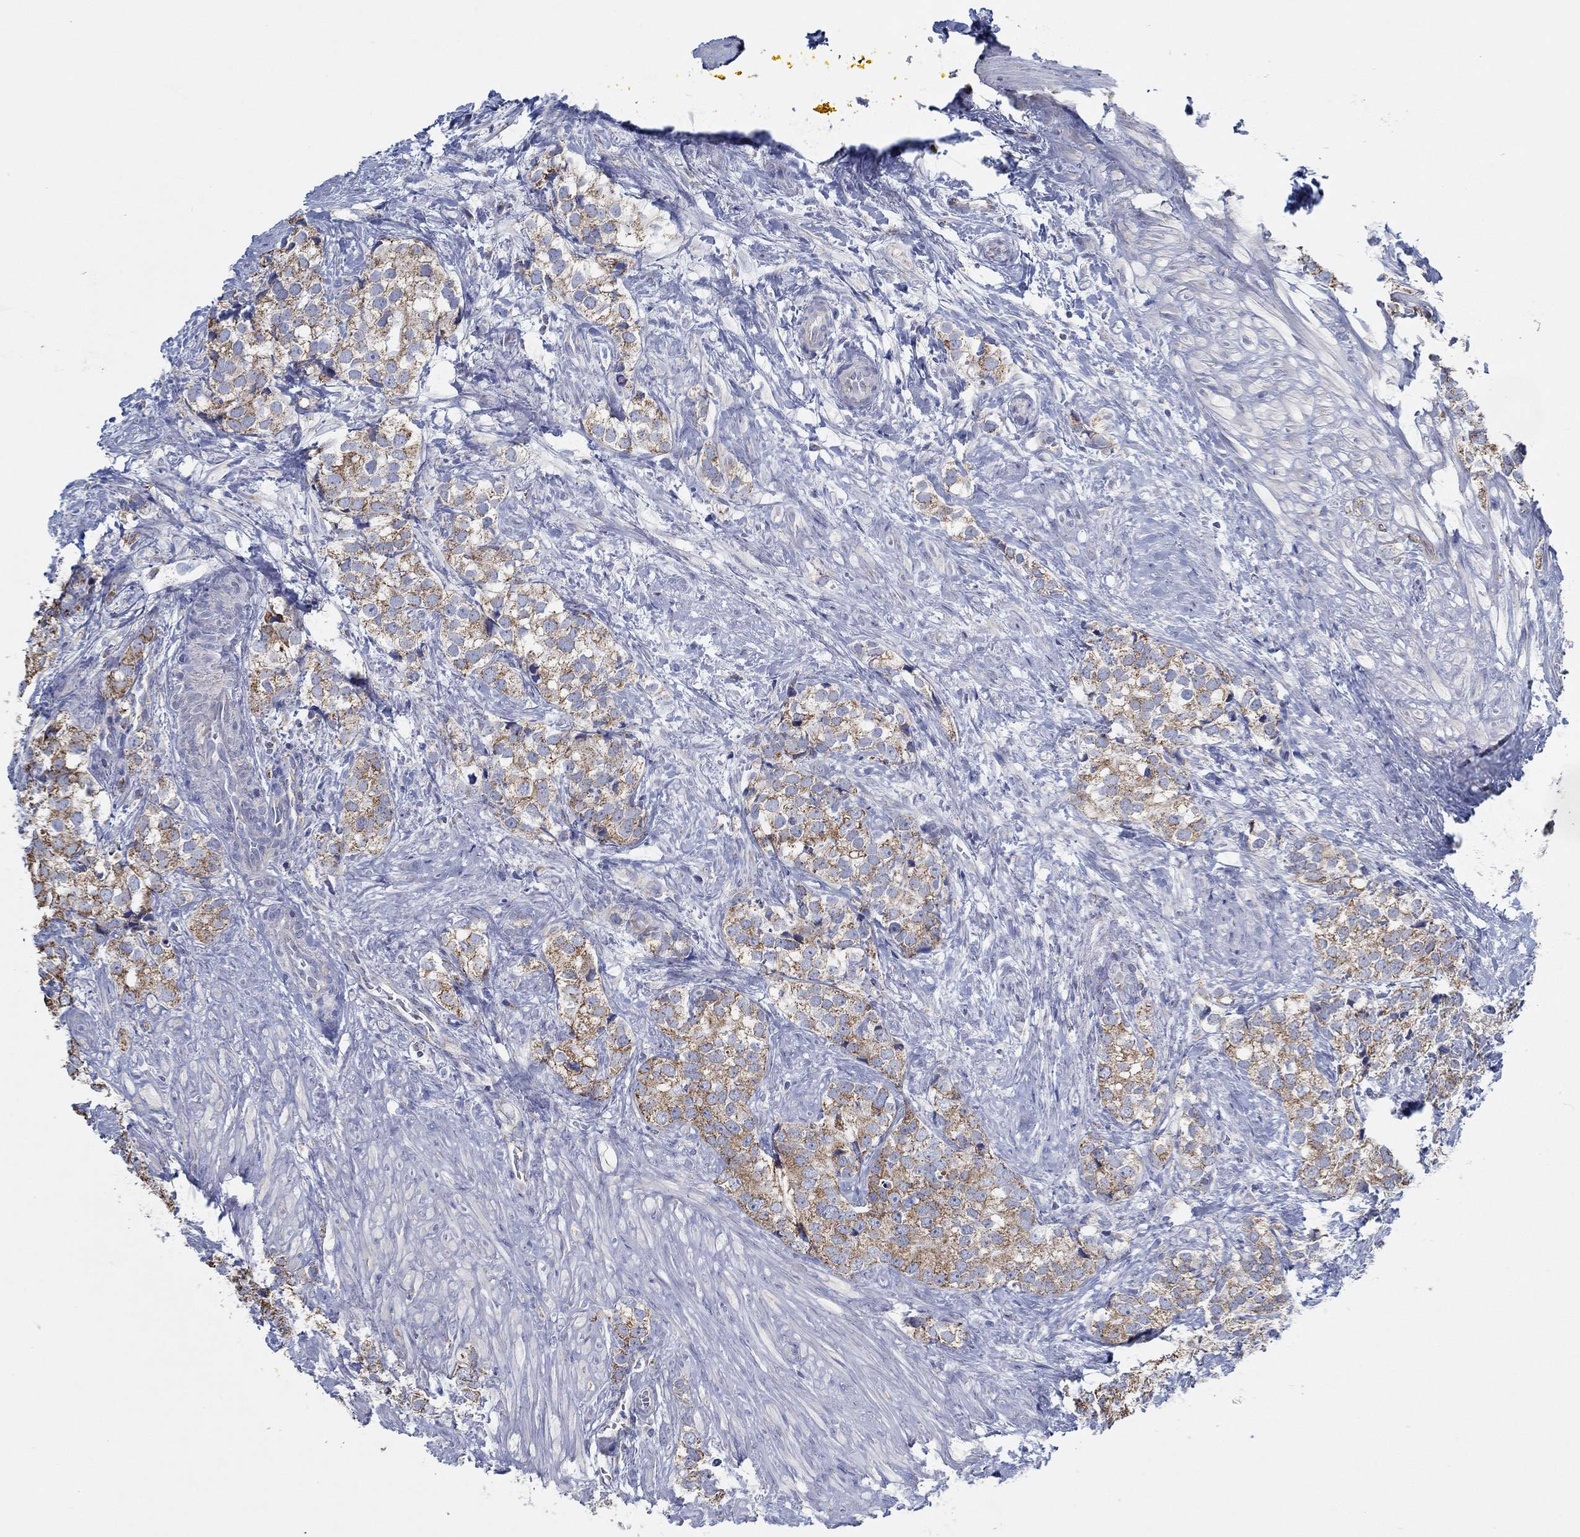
{"staining": {"intensity": "strong", "quantity": "25%-75%", "location": "cytoplasmic/membranous"}, "tissue": "prostate cancer", "cell_type": "Tumor cells", "image_type": "cancer", "snomed": [{"axis": "morphology", "description": "Adenocarcinoma, NOS"}, {"axis": "topography", "description": "Prostate and seminal vesicle, NOS"}], "caption": "Adenocarcinoma (prostate) tissue displays strong cytoplasmic/membranous positivity in about 25%-75% of tumor cells, visualized by immunohistochemistry.", "gene": "GLOD5", "patient": {"sex": "male", "age": 63}}